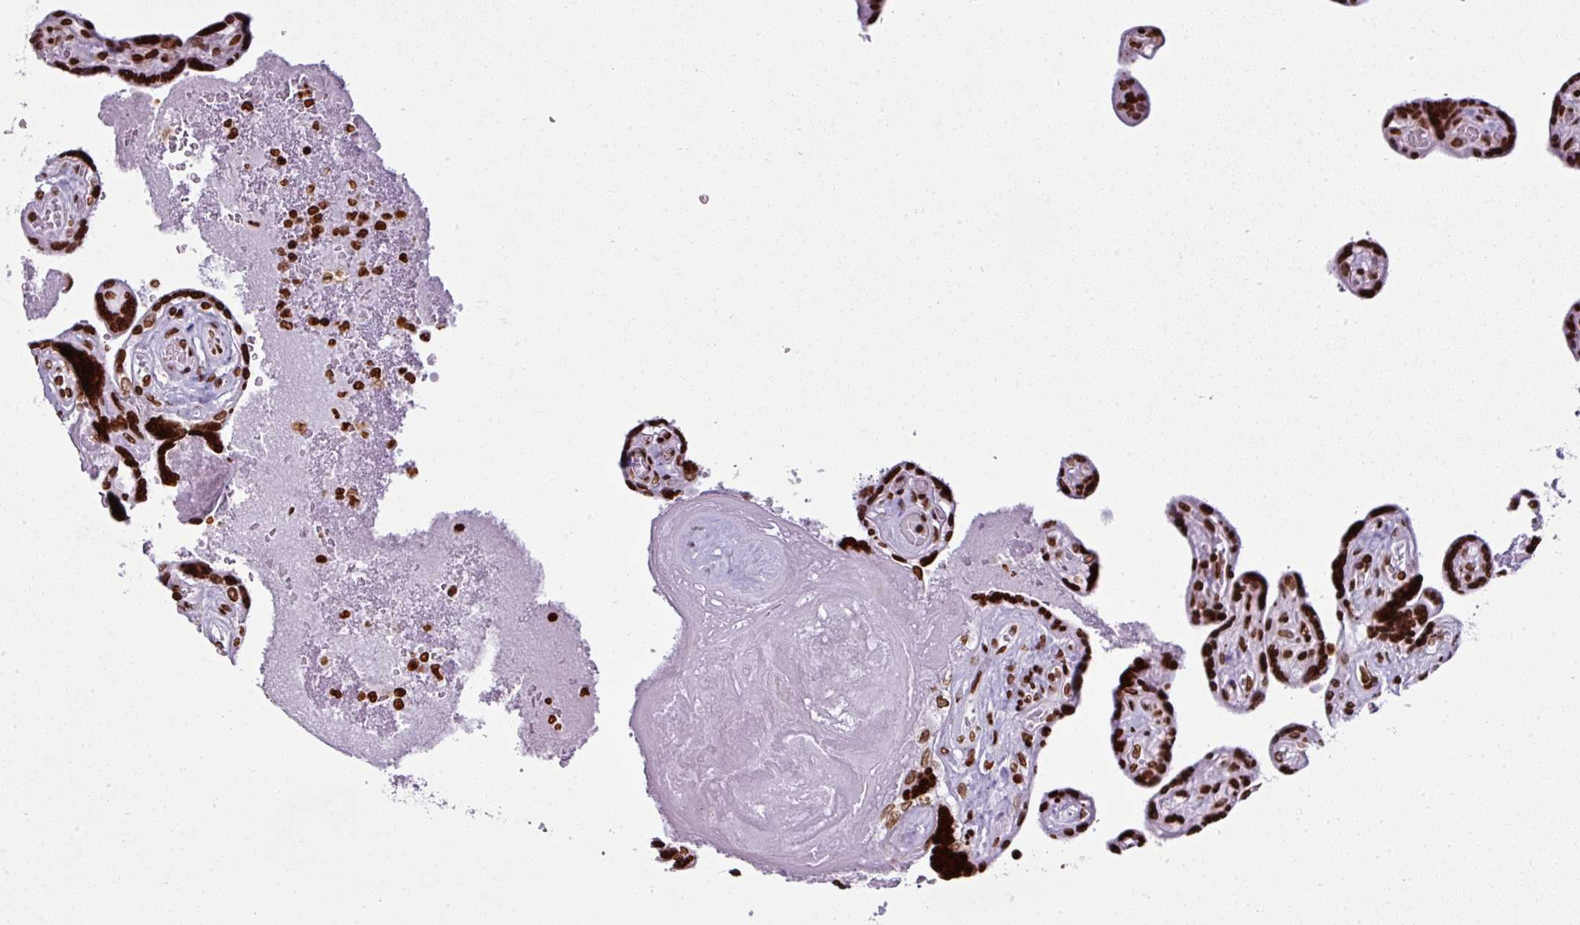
{"staining": {"intensity": "moderate", "quantity": ">75%", "location": "nuclear"}, "tissue": "placenta", "cell_type": "Decidual cells", "image_type": "normal", "snomed": [{"axis": "morphology", "description": "Normal tissue, NOS"}, {"axis": "topography", "description": "Placenta"}], "caption": "Benign placenta demonstrates moderate nuclear expression in approximately >75% of decidual cells.", "gene": "RASL11A", "patient": {"sex": "female", "age": 32}}